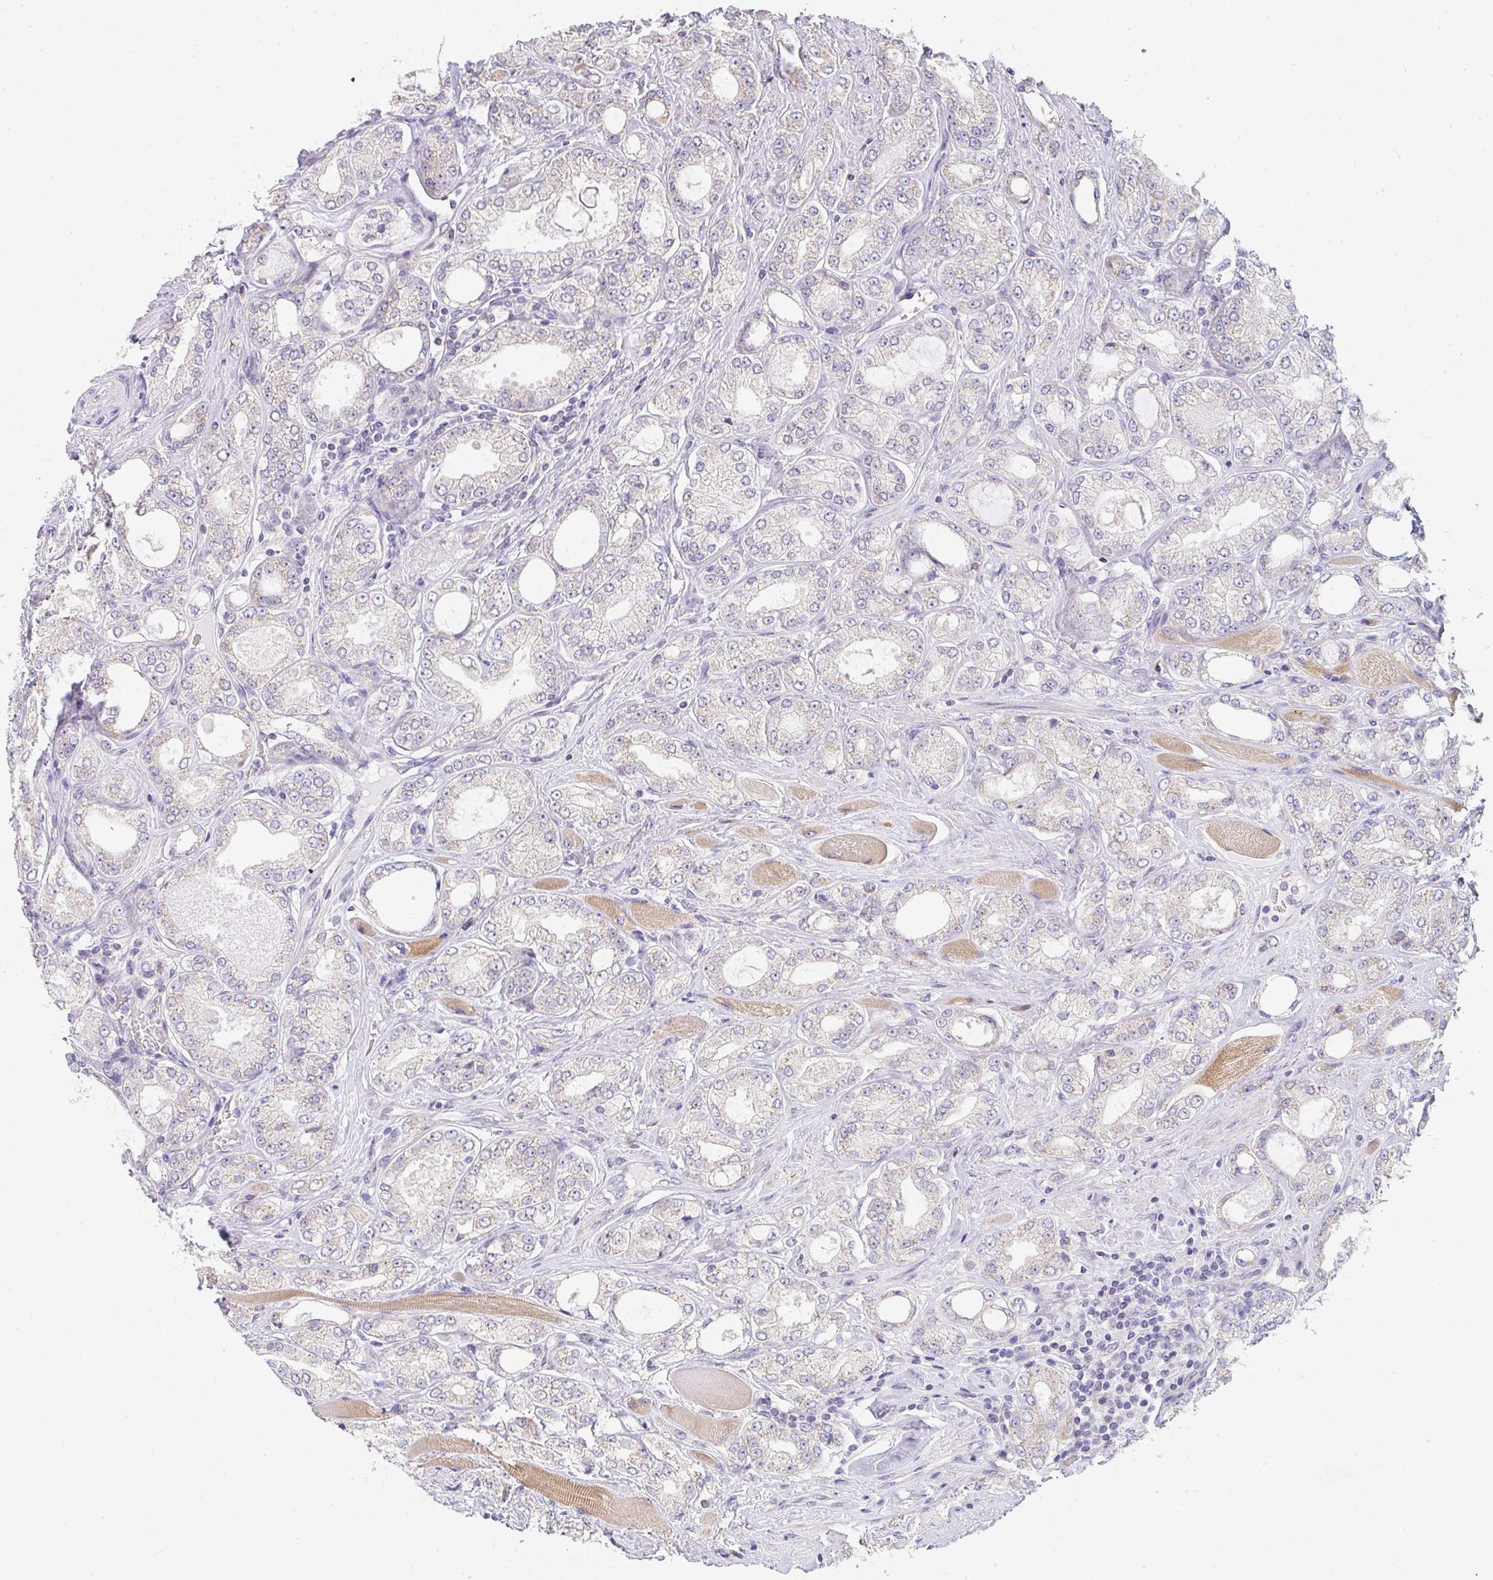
{"staining": {"intensity": "negative", "quantity": "none", "location": "none"}, "tissue": "prostate cancer", "cell_type": "Tumor cells", "image_type": "cancer", "snomed": [{"axis": "morphology", "description": "Adenocarcinoma, High grade"}, {"axis": "topography", "description": "Prostate"}], "caption": "Prostate cancer (adenocarcinoma (high-grade)) stained for a protein using IHC exhibits no positivity tumor cells.", "gene": "CACNA1S", "patient": {"sex": "male", "age": 68}}